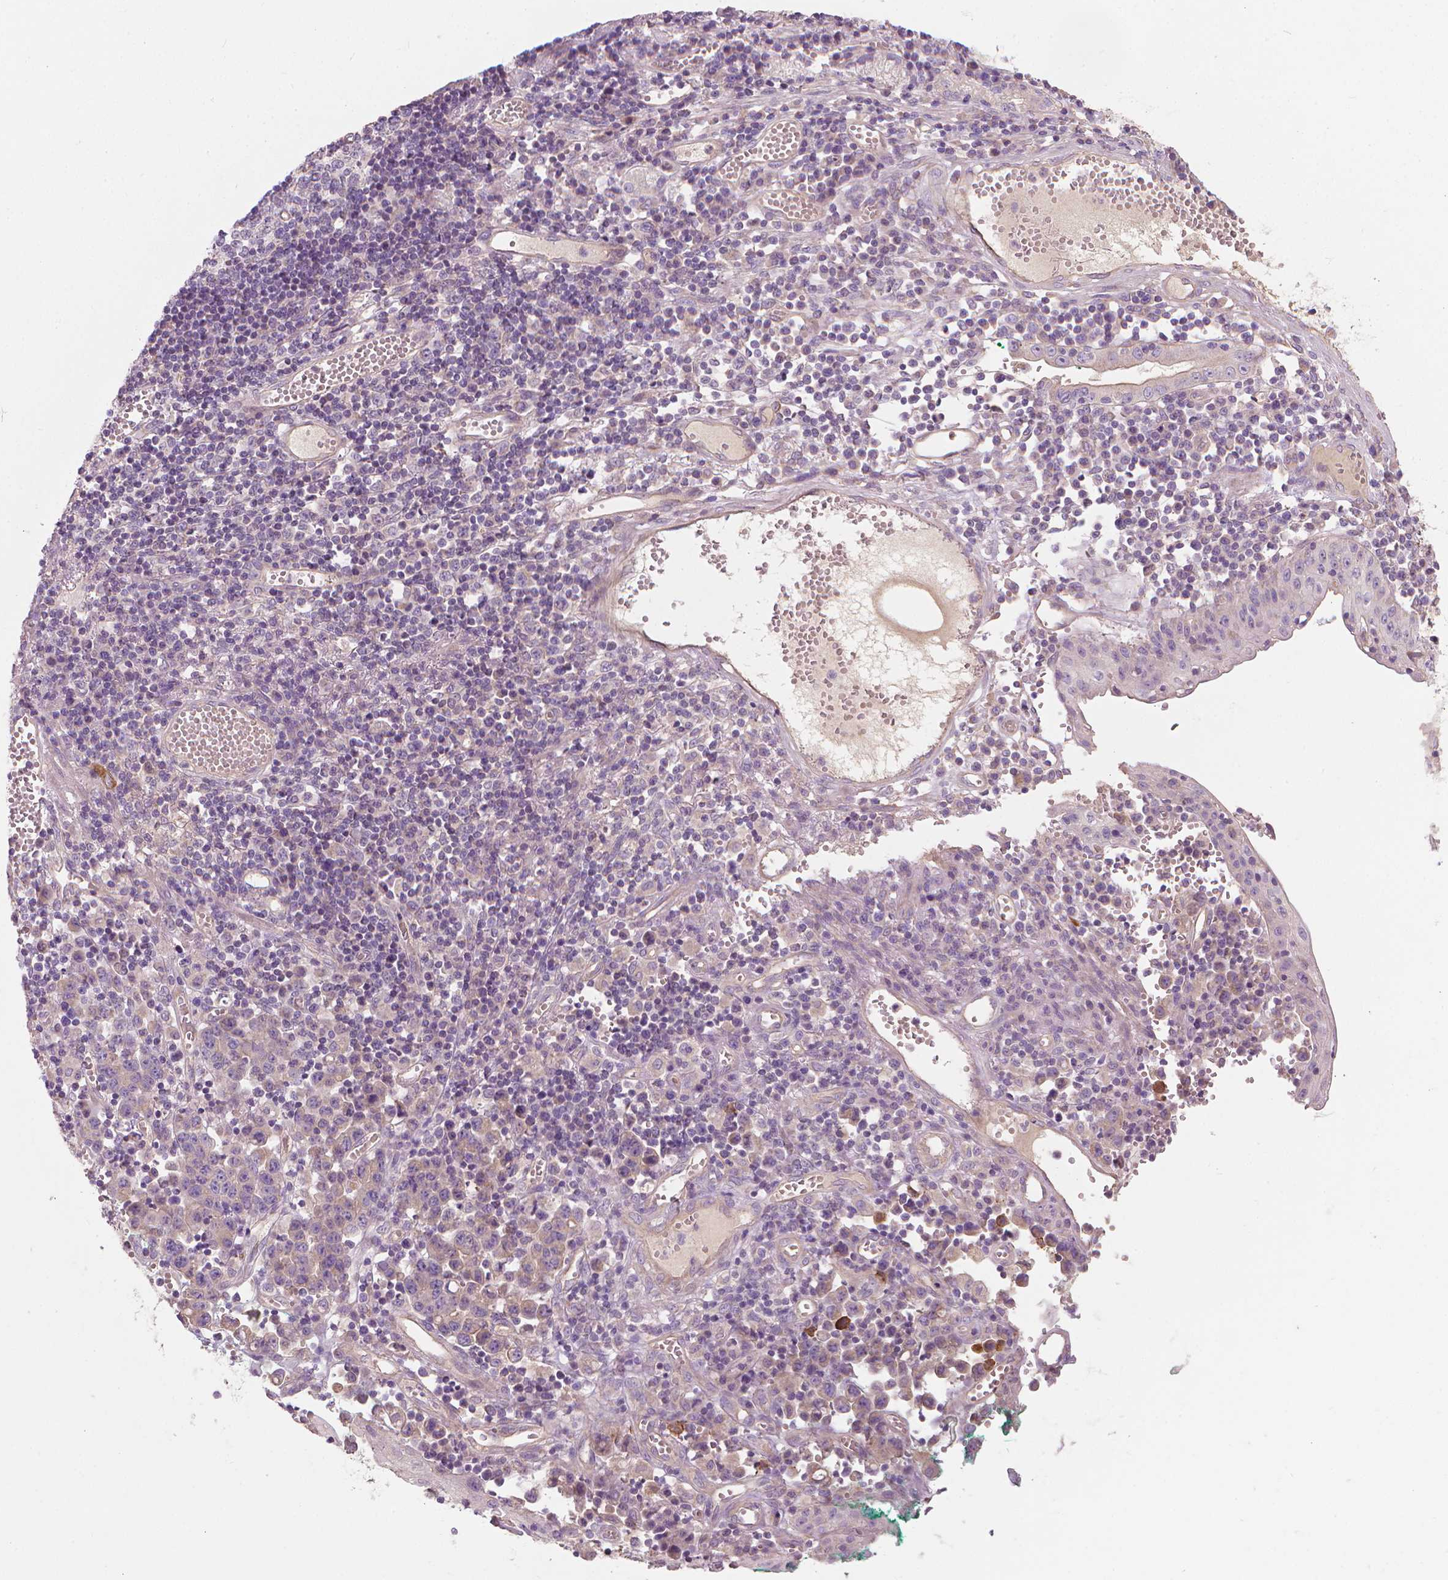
{"staining": {"intensity": "negative", "quantity": "none", "location": "none"}, "tissue": "stomach cancer", "cell_type": "Tumor cells", "image_type": "cancer", "snomed": [{"axis": "morphology", "description": "Adenocarcinoma, NOS"}, {"axis": "topography", "description": "Stomach, upper"}], "caption": "DAB (3,3'-diaminobenzidine) immunohistochemical staining of adenocarcinoma (stomach) exhibits no significant staining in tumor cells.", "gene": "RIIAD1", "patient": {"sex": "male", "age": 69}}